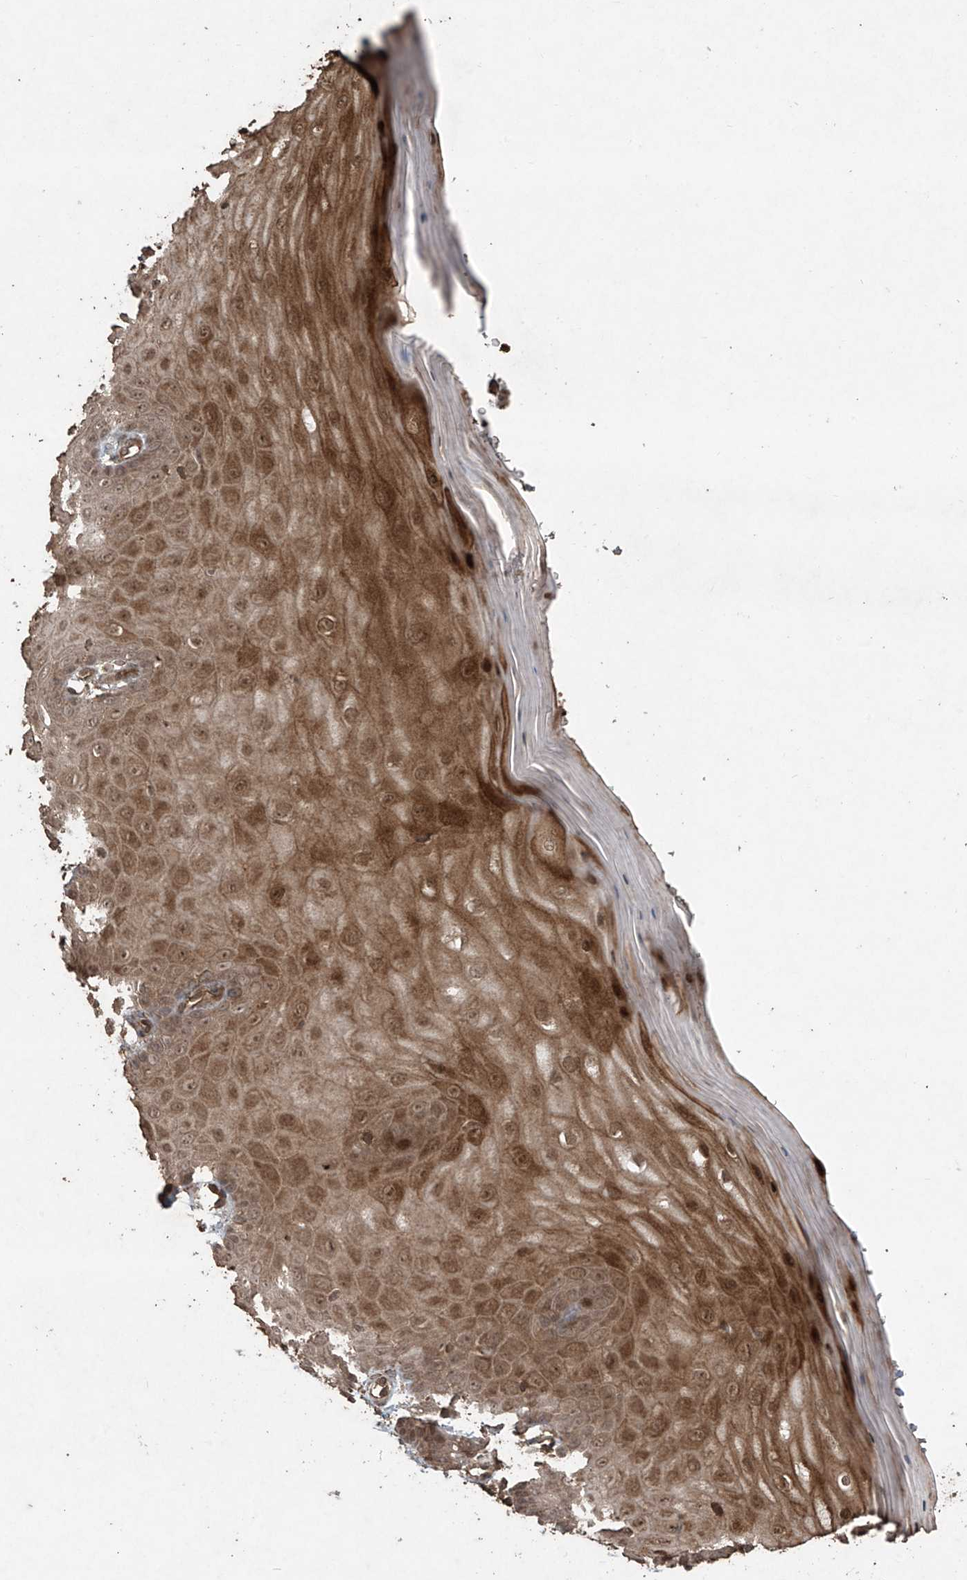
{"staining": {"intensity": "moderate", "quantity": ">75%", "location": "cytoplasmic/membranous,nuclear"}, "tissue": "cervix", "cell_type": "Glandular cells", "image_type": "normal", "snomed": [{"axis": "morphology", "description": "Normal tissue, NOS"}, {"axis": "topography", "description": "Cervix"}], "caption": "Immunohistochemical staining of benign human cervix shows medium levels of moderate cytoplasmic/membranous,nuclear positivity in about >75% of glandular cells. The staining is performed using DAB (3,3'-diaminobenzidine) brown chromogen to label protein expression. The nuclei are counter-stained blue using hematoxylin.", "gene": "PGPEP1", "patient": {"sex": "female", "age": 55}}